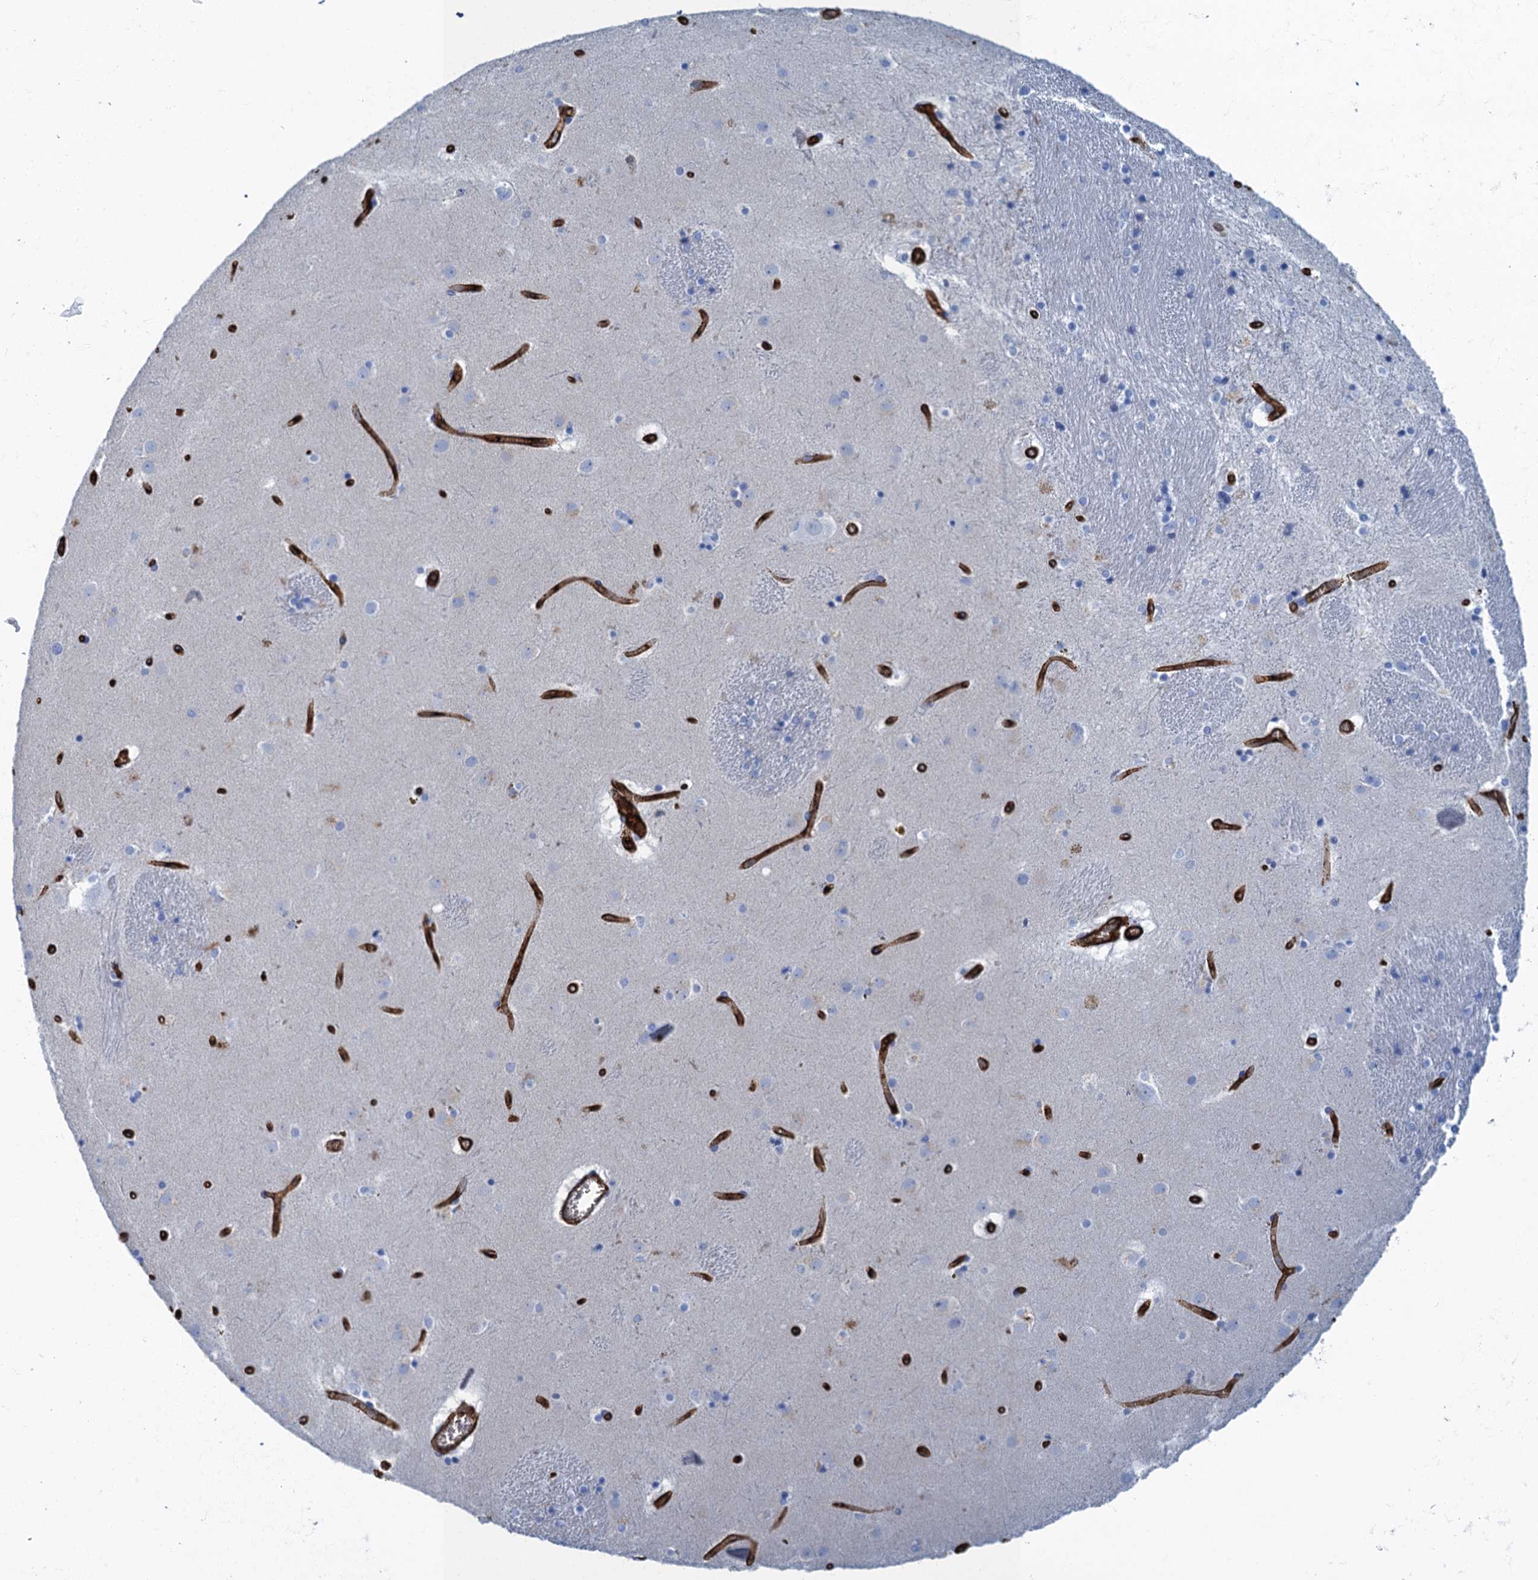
{"staining": {"intensity": "negative", "quantity": "none", "location": "none"}, "tissue": "caudate", "cell_type": "Glial cells", "image_type": "normal", "snomed": [{"axis": "morphology", "description": "Normal tissue, NOS"}, {"axis": "topography", "description": "Lateral ventricle wall"}], "caption": "High magnification brightfield microscopy of unremarkable caudate stained with DAB (3,3'-diaminobenzidine) (brown) and counterstained with hematoxylin (blue): glial cells show no significant positivity. The staining is performed using DAB (3,3'-diaminobenzidine) brown chromogen with nuclei counter-stained in using hematoxylin.", "gene": "MYADML2", "patient": {"sex": "male", "age": 70}}